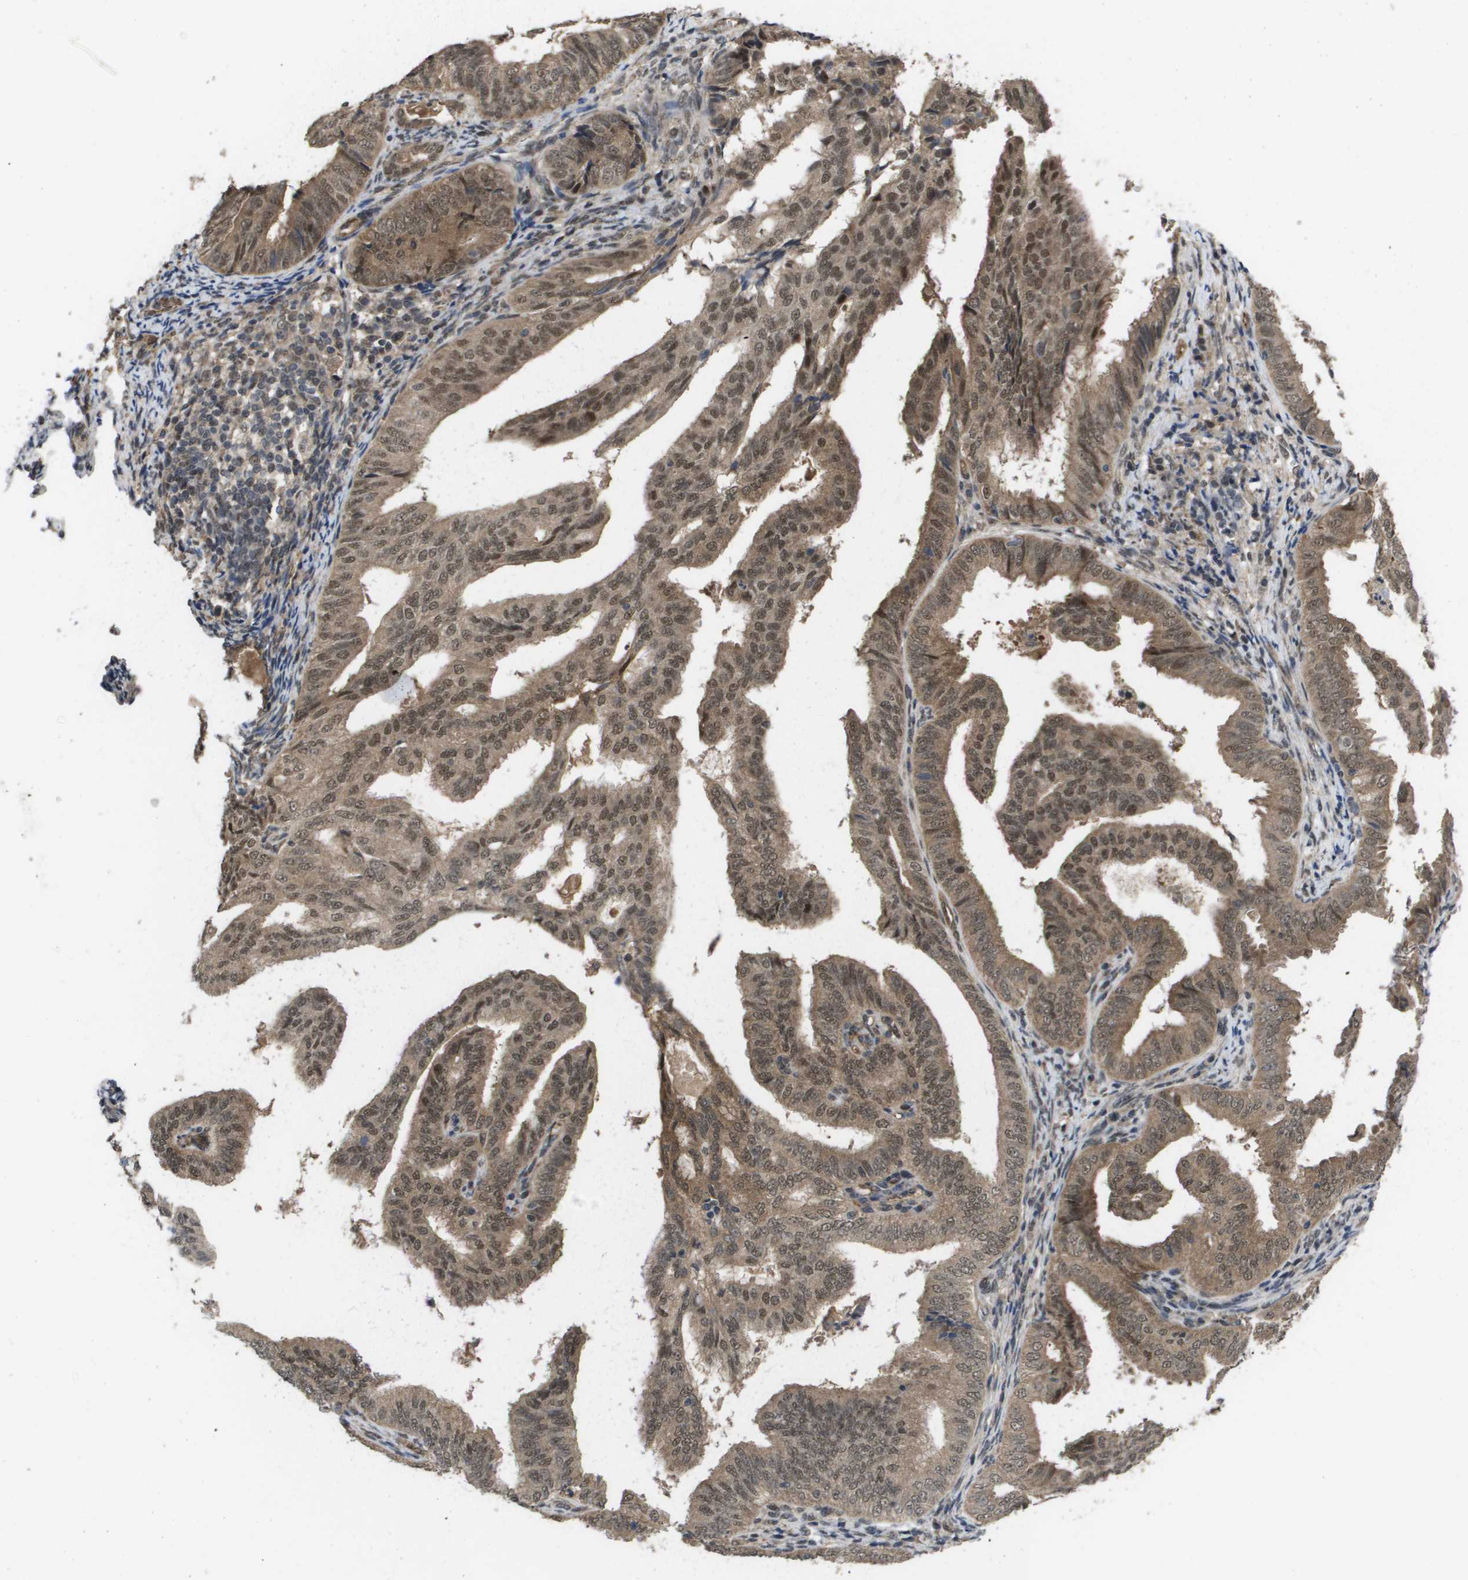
{"staining": {"intensity": "moderate", "quantity": ">75%", "location": "cytoplasmic/membranous,nuclear"}, "tissue": "endometrial cancer", "cell_type": "Tumor cells", "image_type": "cancer", "snomed": [{"axis": "morphology", "description": "Adenocarcinoma, NOS"}, {"axis": "topography", "description": "Endometrium"}], "caption": "This is a photomicrograph of immunohistochemistry staining of endometrial cancer, which shows moderate staining in the cytoplasmic/membranous and nuclear of tumor cells.", "gene": "AMBRA1", "patient": {"sex": "female", "age": 58}}